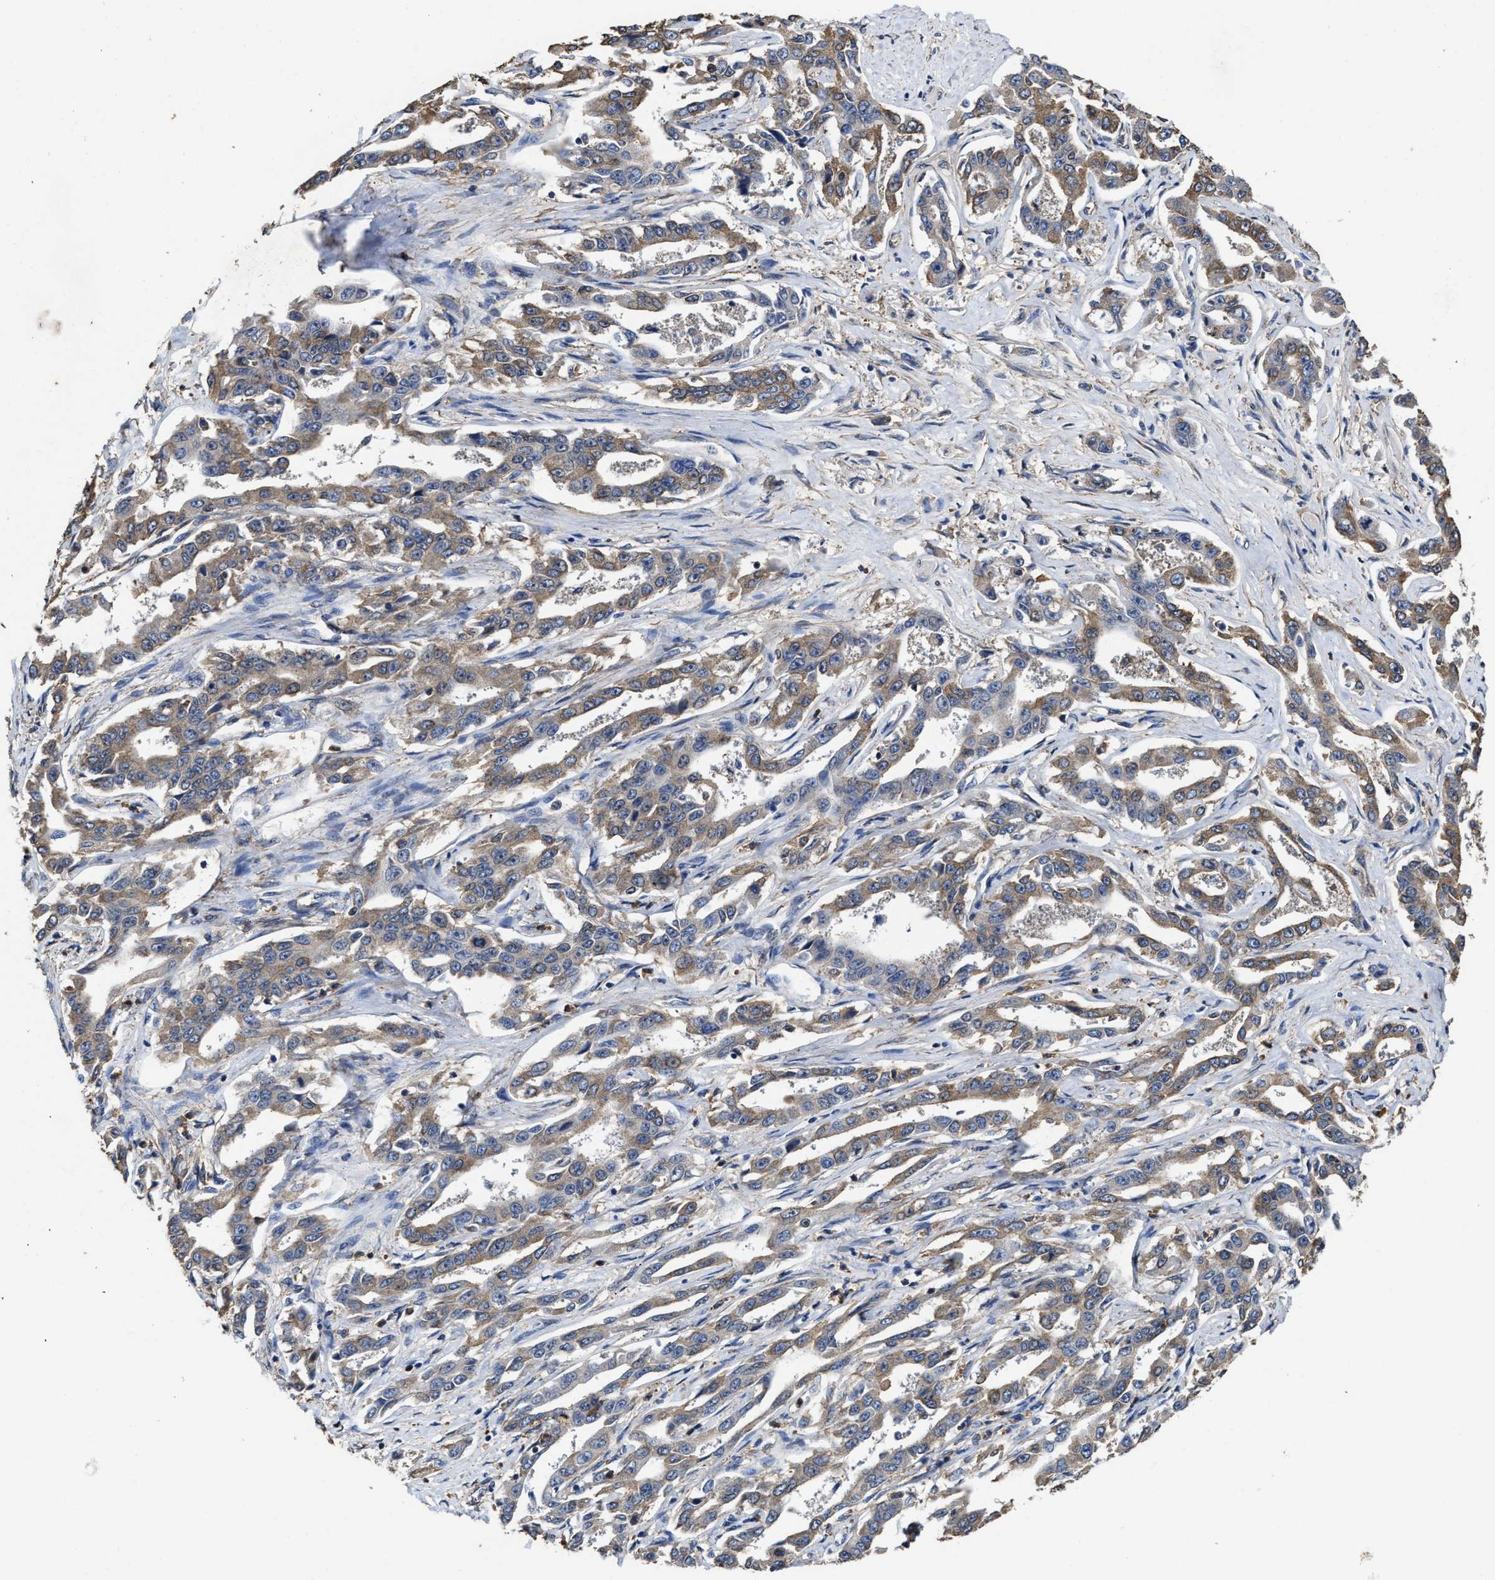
{"staining": {"intensity": "moderate", "quantity": "25%-75%", "location": "cytoplasmic/membranous"}, "tissue": "liver cancer", "cell_type": "Tumor cells", "image_type": "cancer", "snomed": [{"axis": "morphology", "description": "Cholangiocarcinoma"}, {"axis": "topography", "description": "Liver"}], "caption": "Moderate cytoplasmic/membranous positivity for a protein is present in about 25%-75% of tumor cells of cholangiocarcinoma (liver) using immunohistochemistry.", "gene": "SFXN4", "patient": {"sex": "male", "age": 59}}